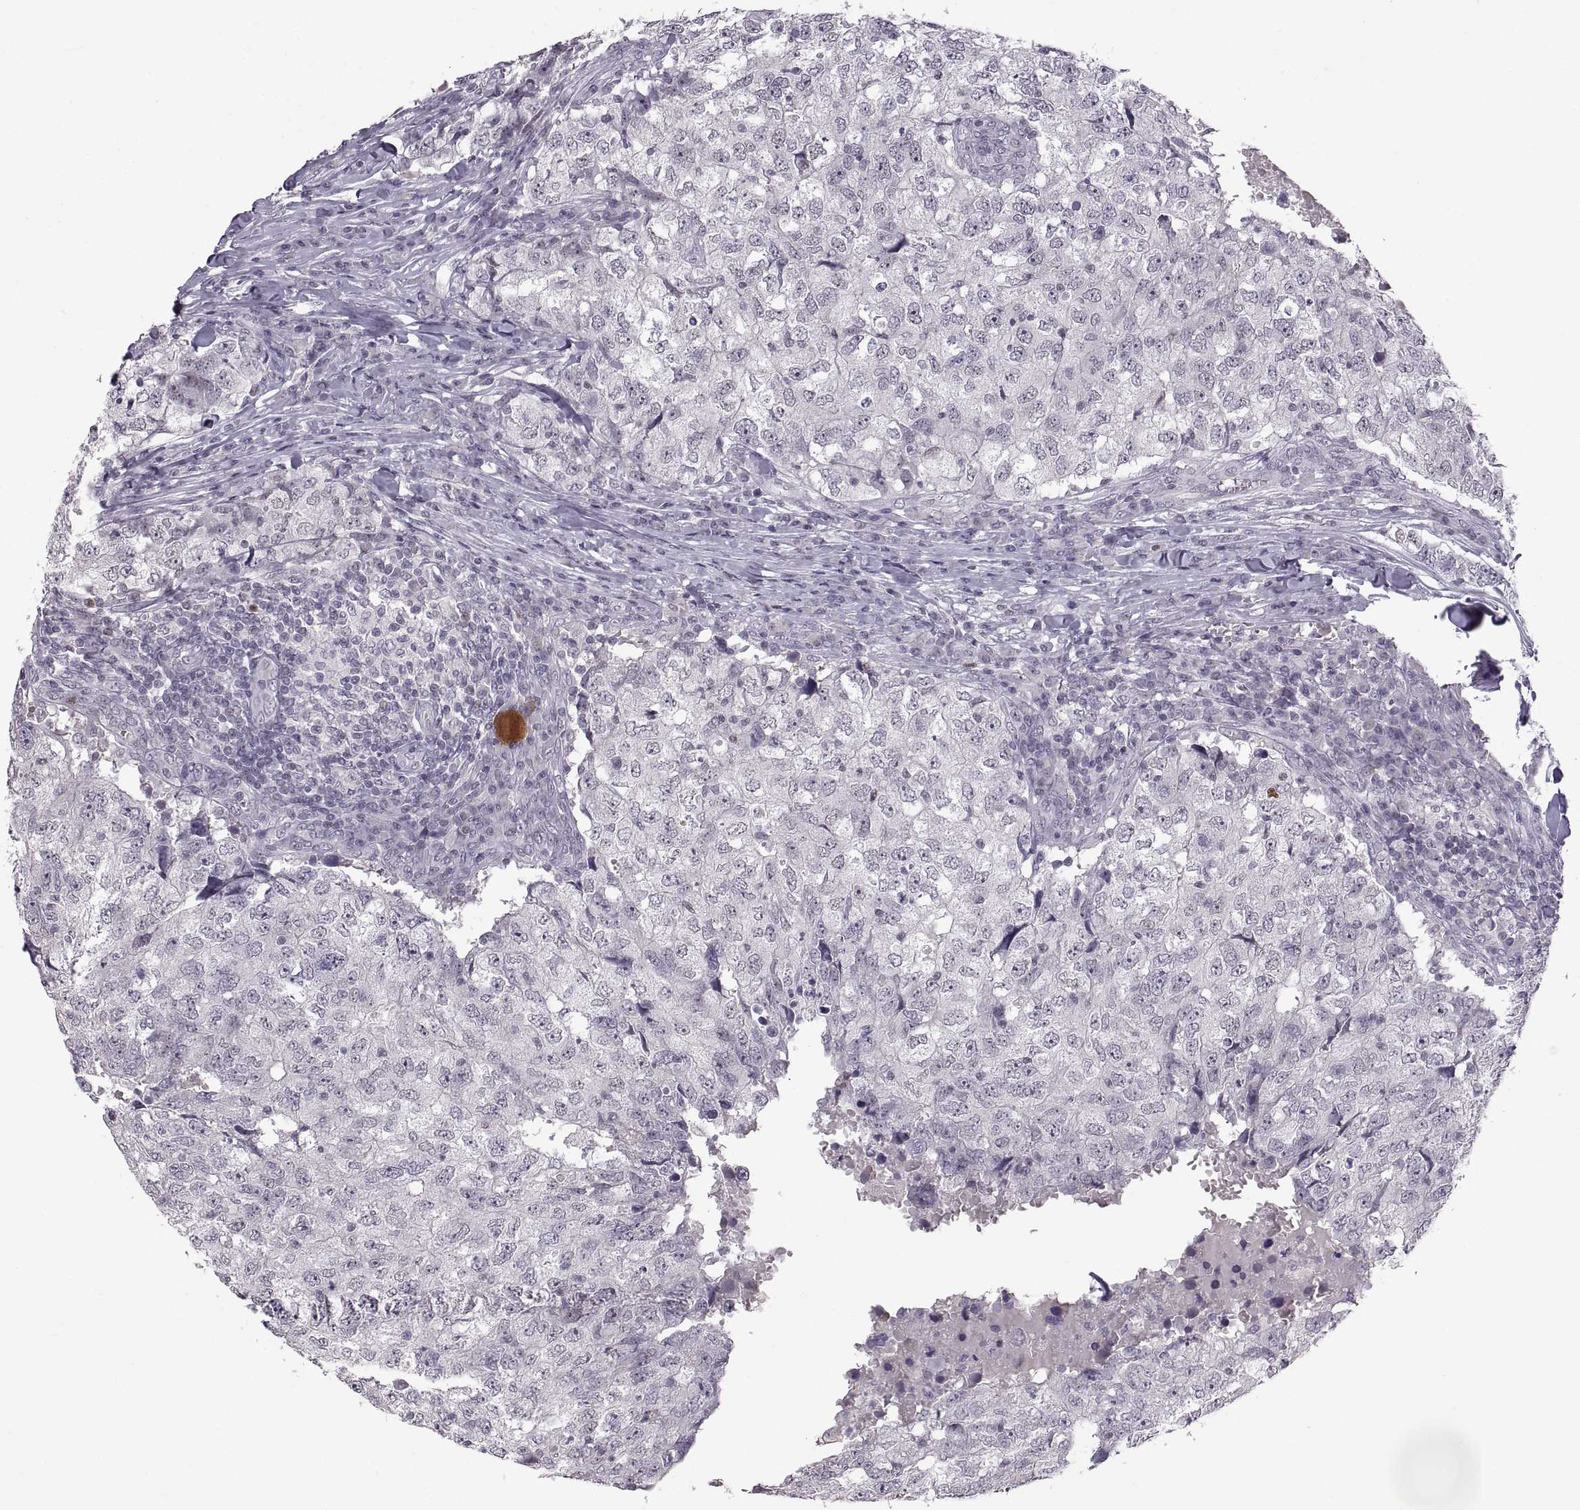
{"staining": {"intensity": "negative", "quantity": "none", "location": "none"}, "tissue": "breast cancer", "cell_type": "Tumor cells", "image_type": "cancer", "snomed": [{"axis": "morphology", "description": "Duct carcinoma"}, {"axis": "topography", "description": "Breast"}], "caption": "A photomicrograph of human invasive ductal carcinoma (breast) is negative for staining in tumor cells.", "gene": "NEK2", "patient": {"sex": "female", "age": 30}}